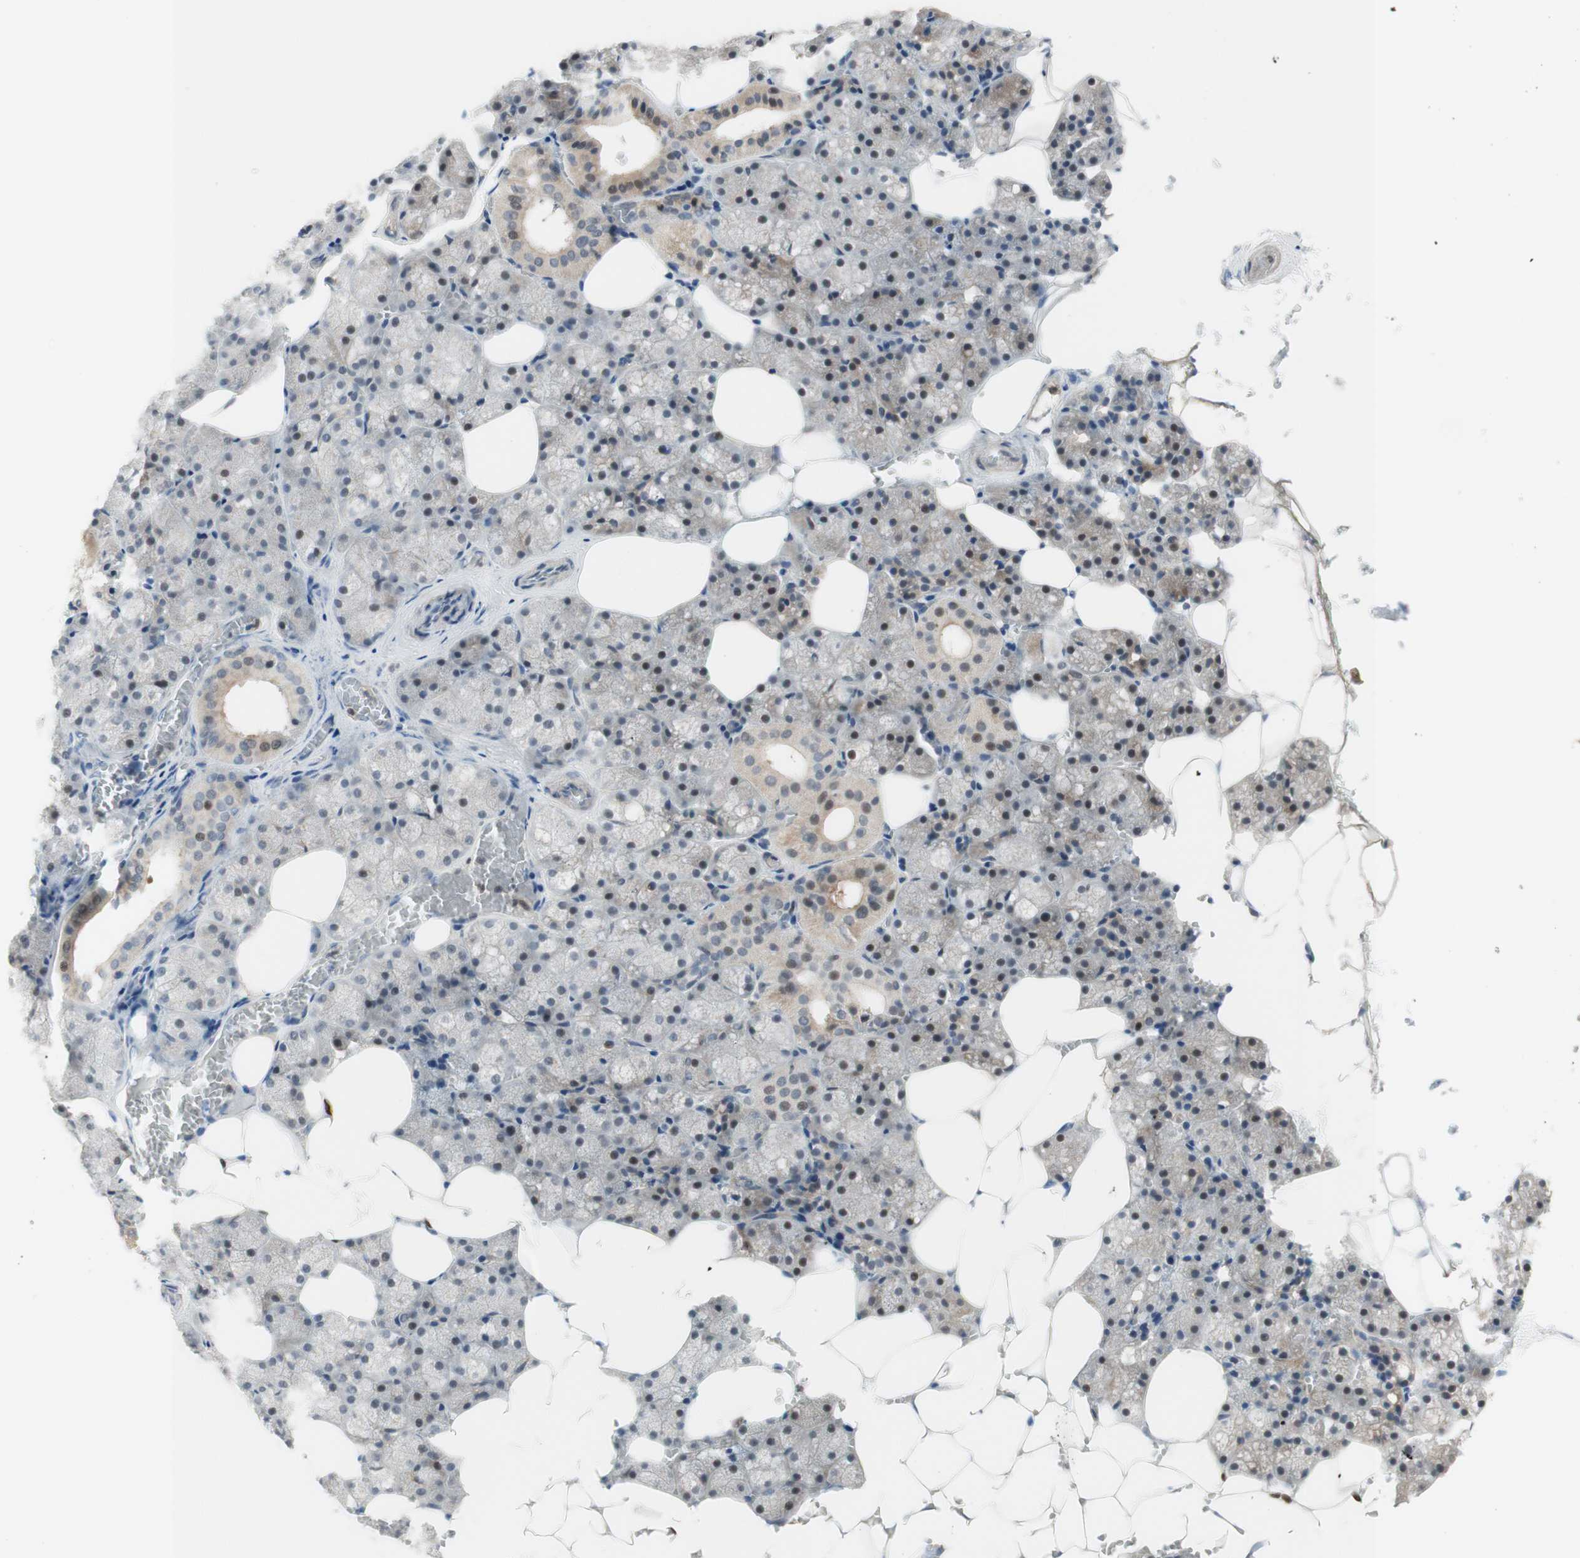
{"staining": {"intensity": "moderate", "quantity": ">75%", "location": "cytoplasmic/membranous,nuclear"}, "tissue": "salivary gland", "cell_type": "Glandular cells", "image_type": "normal", "snomed": [{"axis": "morphology", "description": "Normal tissue, NOS"}, {"axis": "topography", "description": "Salivary gland"}], "caption": "High-magnification brightfield microscopy of unremarkable salivary gland stained with DAB (3,3'-diaminobenzidine) (brown) and counterstained with hematoxylin (blue). glandular cells exhibit moderate cytoplasmic/membranous,nuclear staining is identified in about>75% of cells. (brown staining indicates protein expression, while blue staining denotes nuclei).", "gene": "RFNG", "patient": {"sex": "male", "age": 62}}